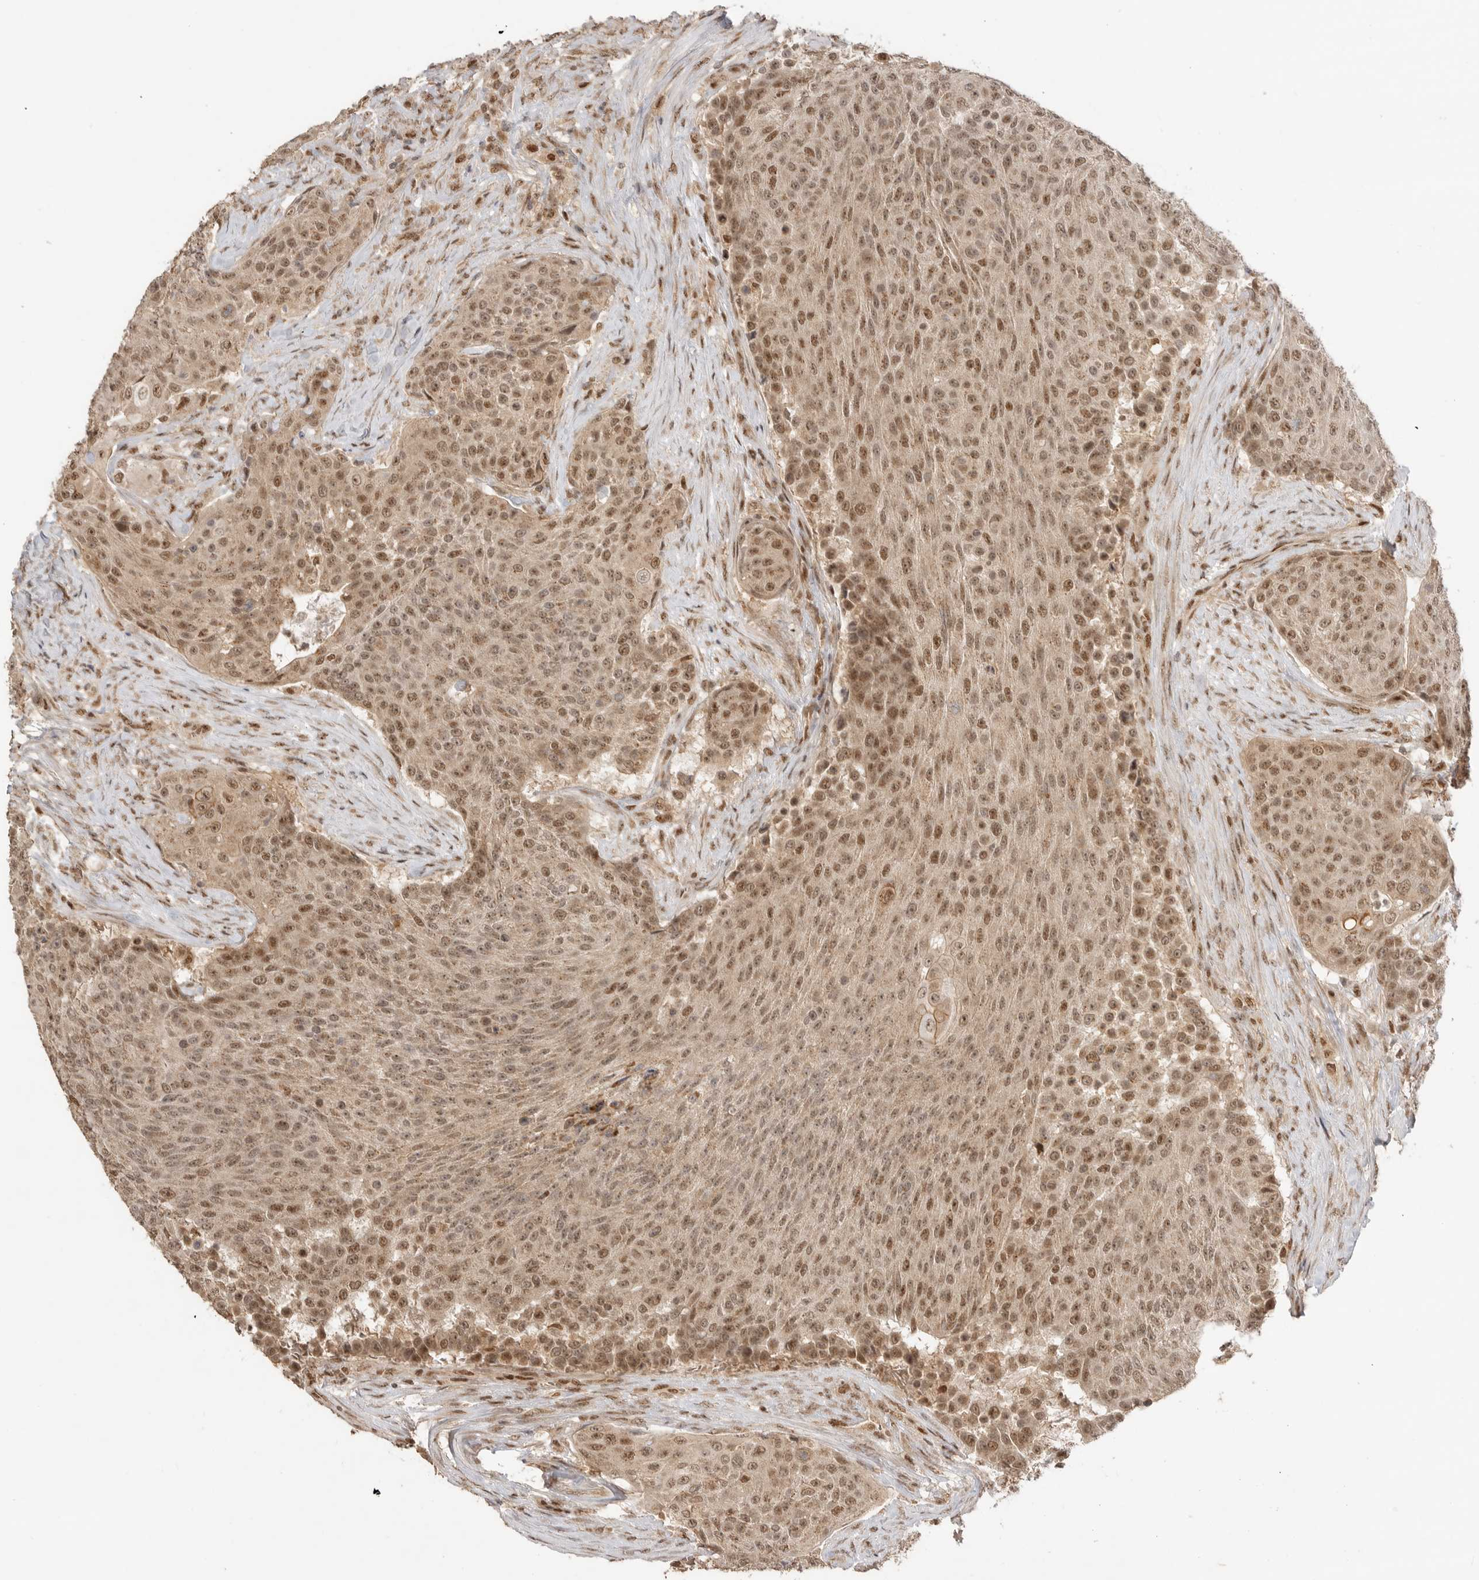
{"staining": {"intensity": "moderate", "quantity": ">75%", "location": "cytoplasmic/membranous,nuclear"}, "tissue": "urothelial cancer", "cell_type": "Tumor cells", "image_type": "cancer", "snomed": [{"axis": "morphology", "description": "Urothelial carcinoma, High grade"}, {"axis": "topography", "description": "Urinary bladder"}], "caption": "An immunohistochemistry photomicrograph of neoplastic tissue is shown. Protein staining in brown shows moderate cytoplasmic/membranous and nuclear positivity in urothelial carcinoma (high-grade) within tumor cells. The staining was performed using DAB (3,3'-diaminobenzidine), with brown indicating positive protein expression. Nuclei are stained blue with hematoxylin.", "gene": "ALKAL1", "patient": {"sex": "female", "age": 63}}